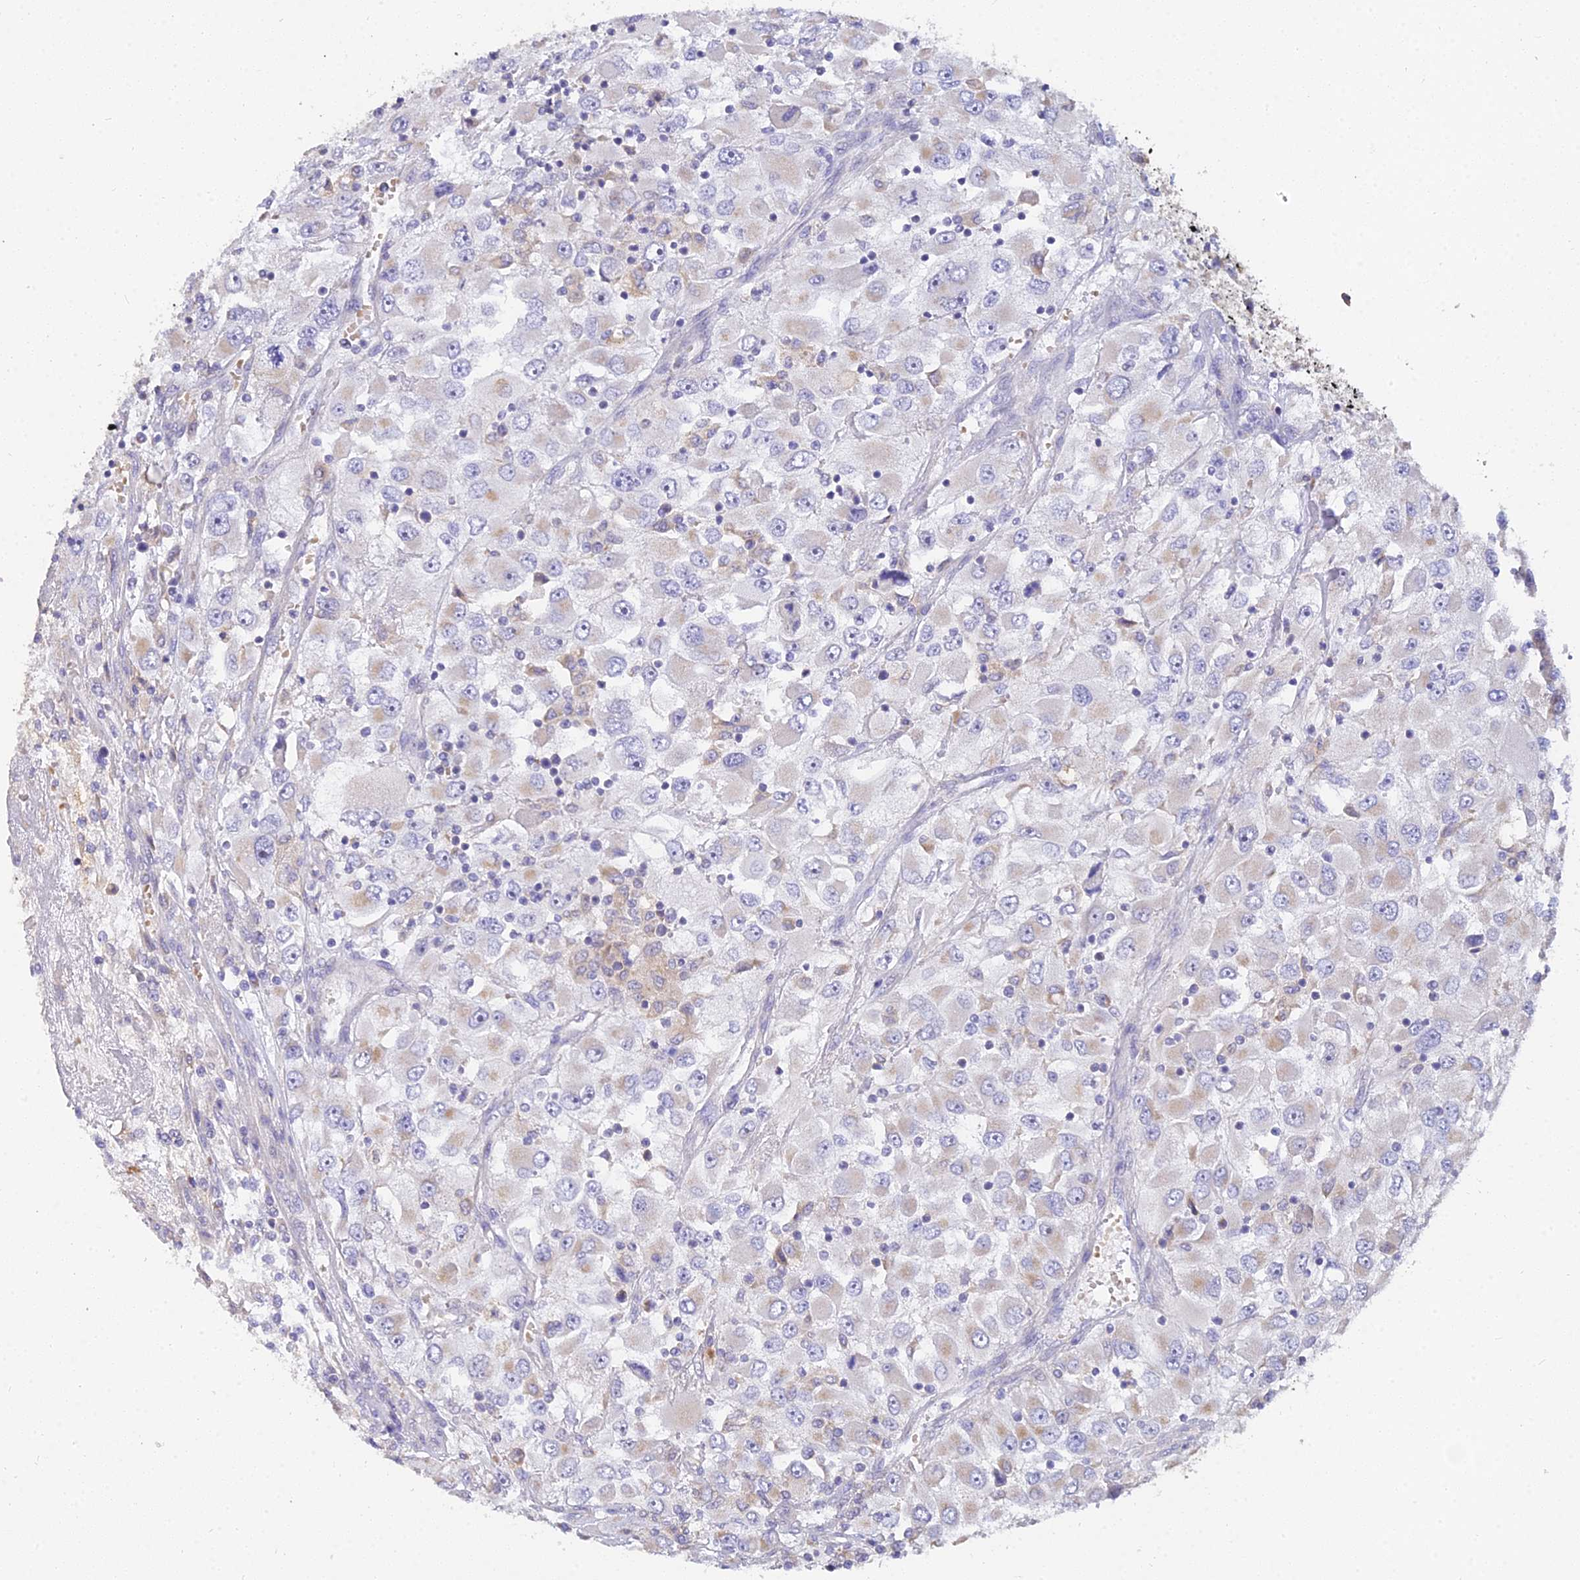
{"staining": {"intensity": "negative", "quantity": "none", "location": "none"}, "tissue": "renal cancer", "cell_type": "Tumor cells", "image_type": "cancer", "snomed": [{"axis": "morphology", "description": "Adenocarcinoma, NOS"}, {"axis": "topography", "description": "Kidney"}], "caption": "This image is of renal adenocarcinoma stained with immunohistochemistry to label a protein in brown with the nuclei are counter-stained blue. There is no positivity in tumor cells.", "gene": "ARL8B", "patient": {"sex": "female", "age": 52}}